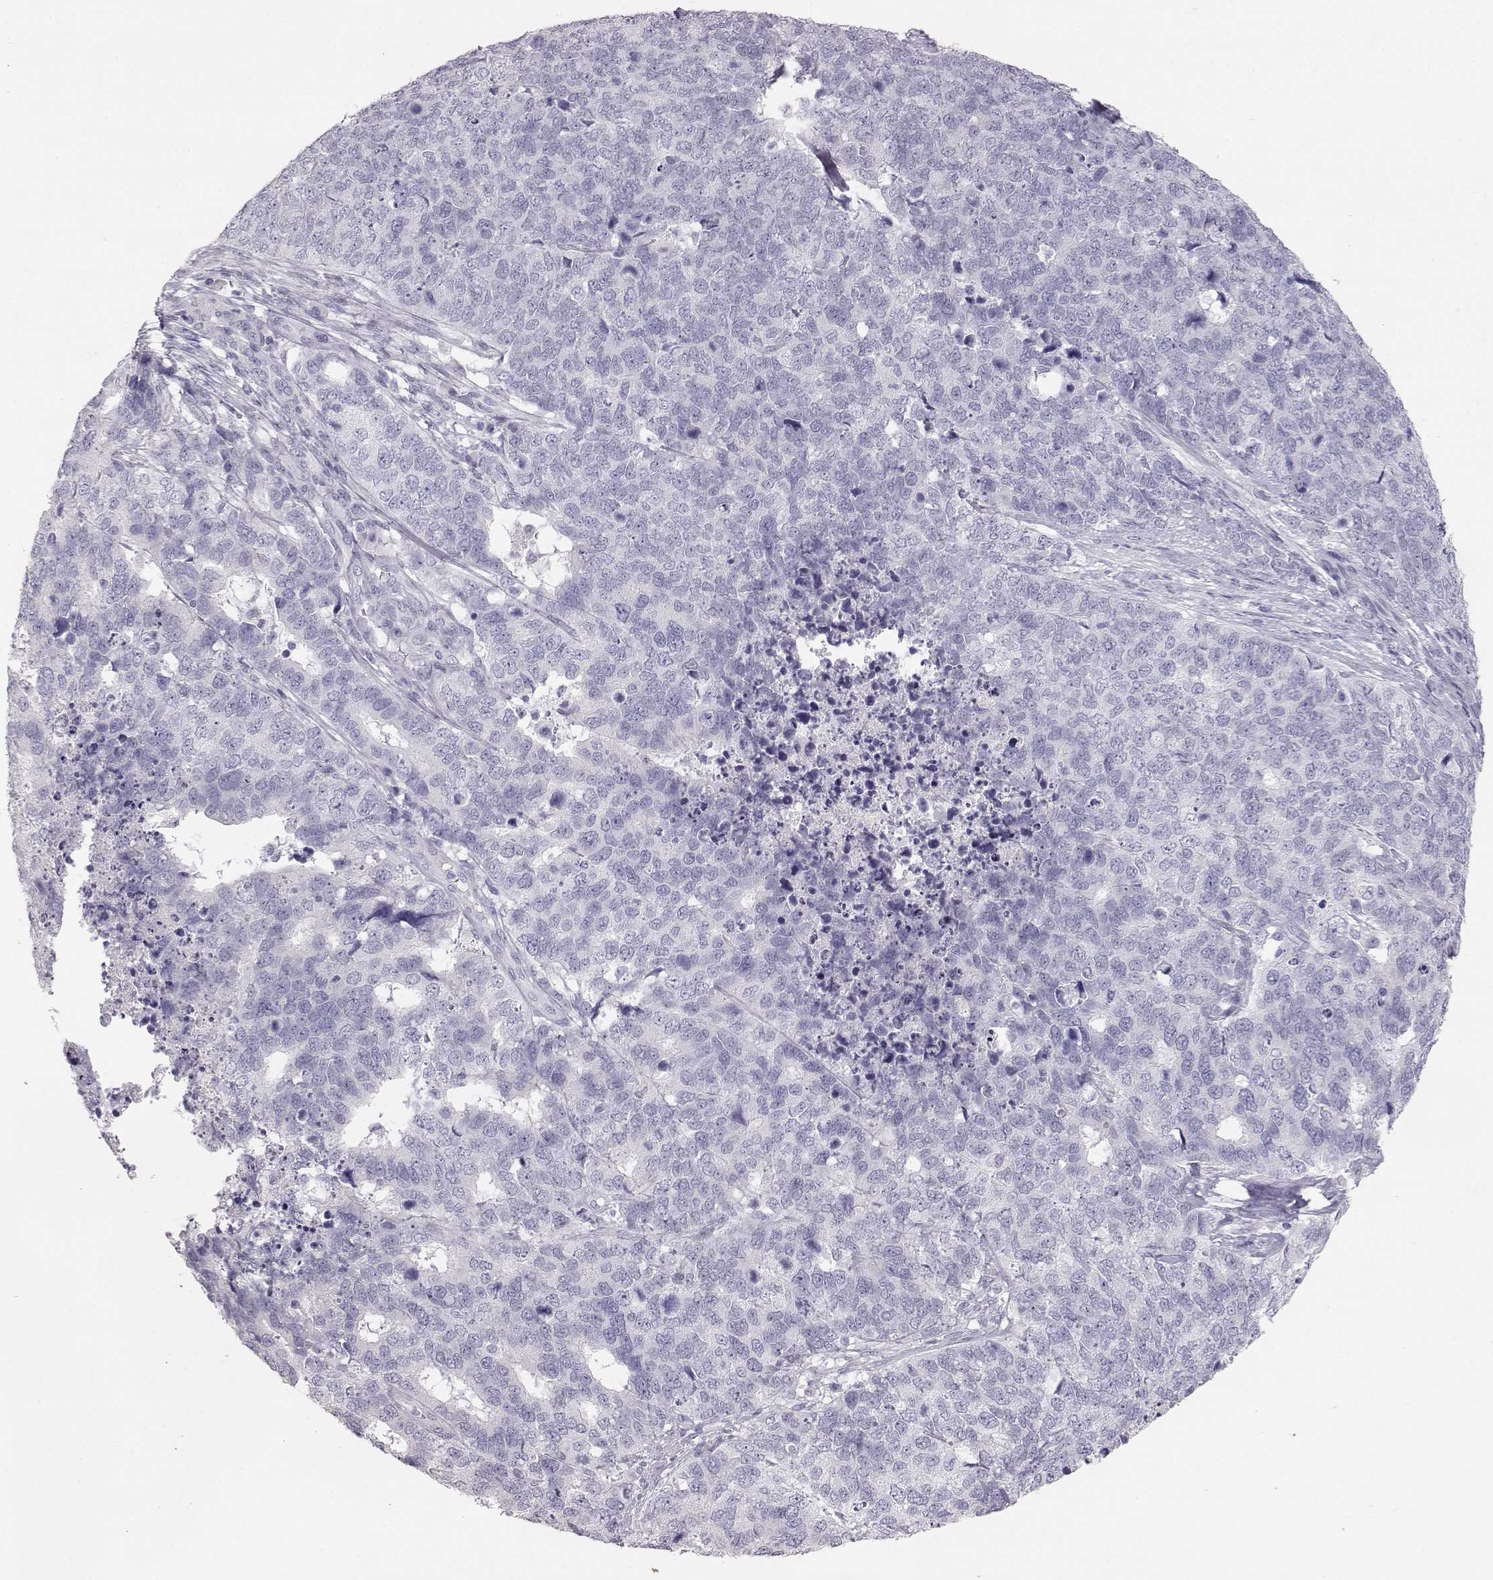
{"staining": {"intensity": "negative", "quantity": "none", "location": "none"}, "tissue": "cervical cancer", "cell_type": "Tumor cells", "image_type": "cancer", "snomed": [{"axis": "morphology", "description": "Squamous cell carcinoma, NOS"}, {"axis": "topography", "description": "Cervix"}], "caption": "Immunohistochemistry (IHC) of human cervical cancer displays no positivity in tumor cells.", "gene": "KRT33A", "patient": {"sex": "female", "age": 63}}